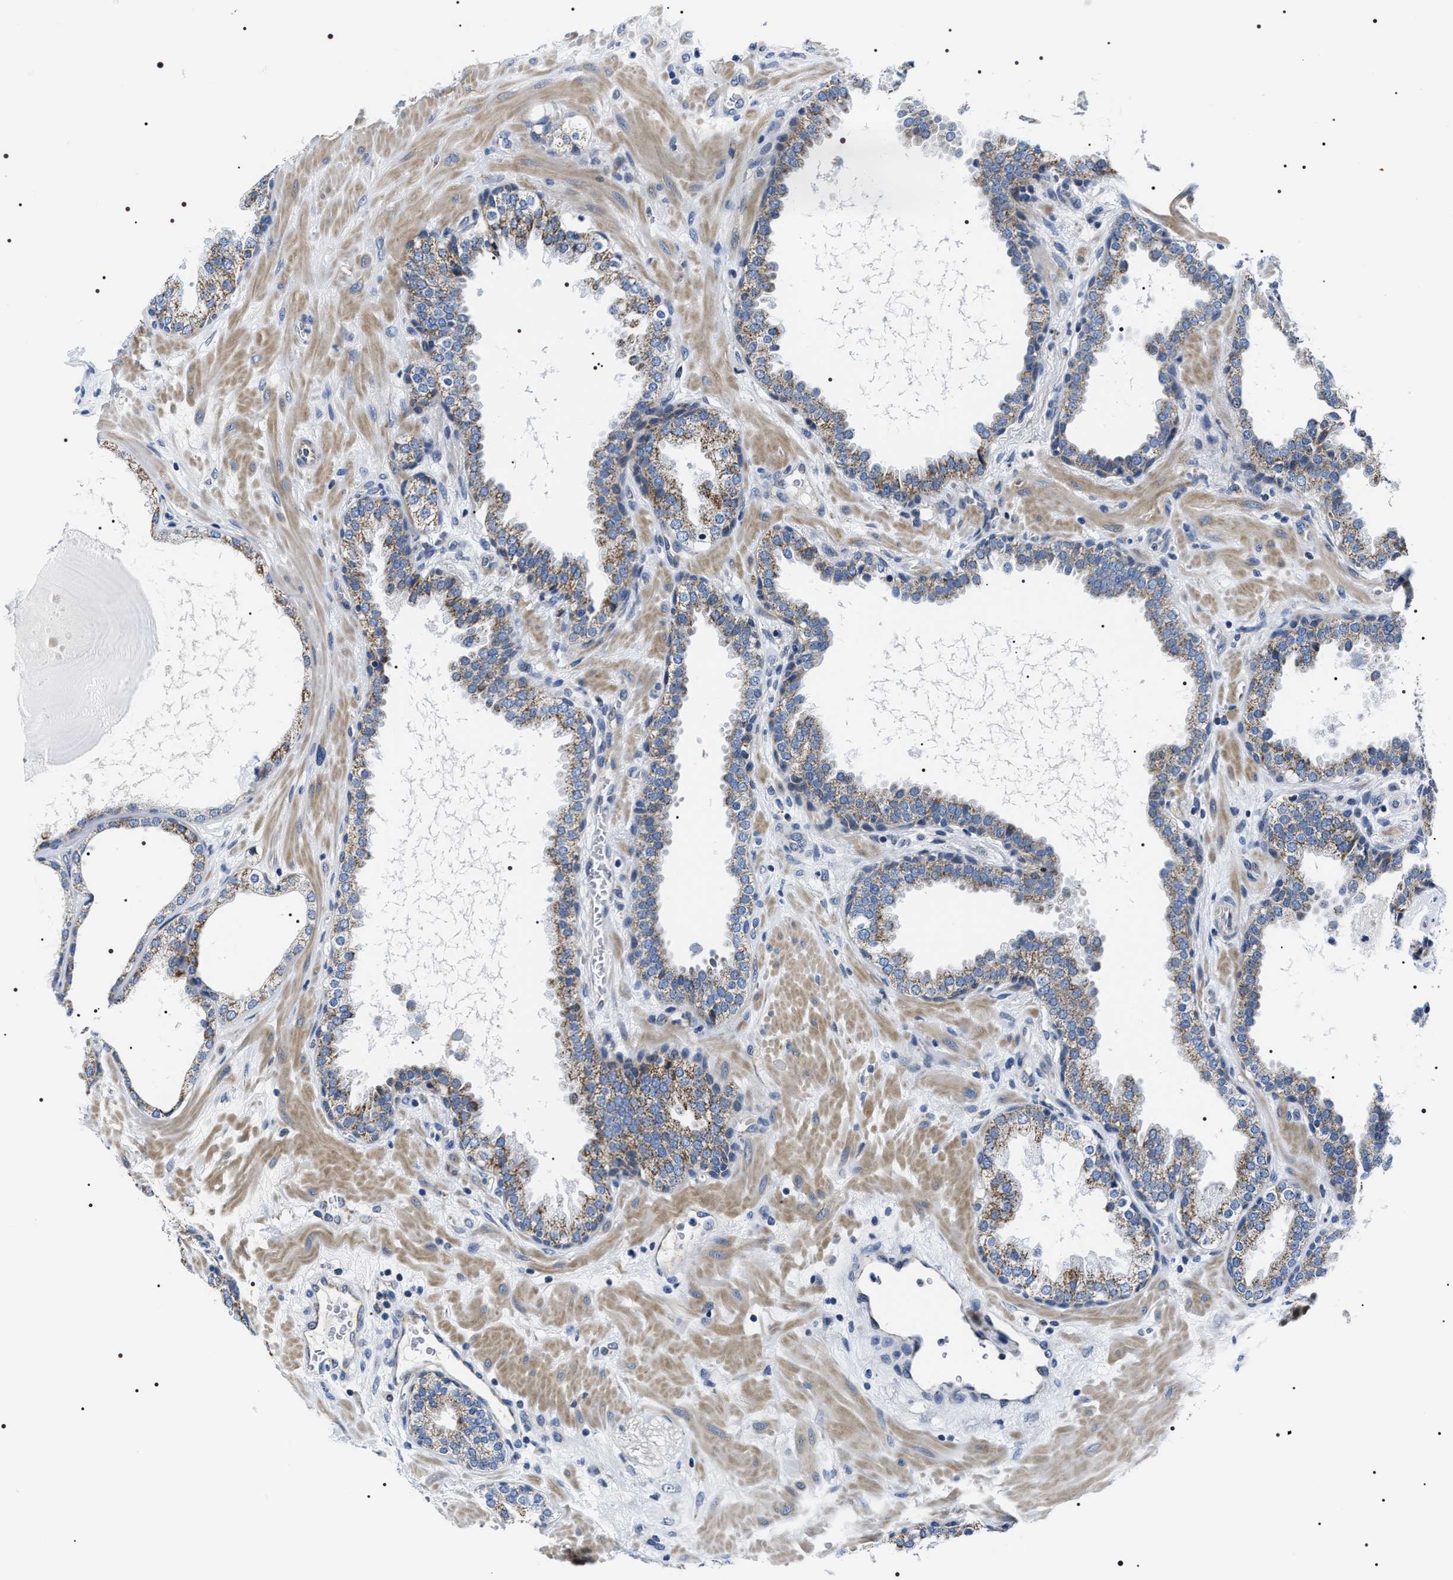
{"staining": {"intensity": "moderate", "quantity": "25%-75%", "location": "cytoplasmic/membranous"}, "tissue": "prostate", "cell_type": "Glandular cells", "image_type": "normal", "snomed": [{"axis": "morphology", "description": "Normal tissue, NOS"}, {"axis": "topography", "description": "Prostate"}], "caption": "Immunohistochemistry (IHC) of unremarkable prostate displays medium levels of moderate cytoplasmic/membranous expression in approximately 25%-75% of glandular cells.", "gene": "NTMT1", "patient": {"sex": "male", "age": 51}}